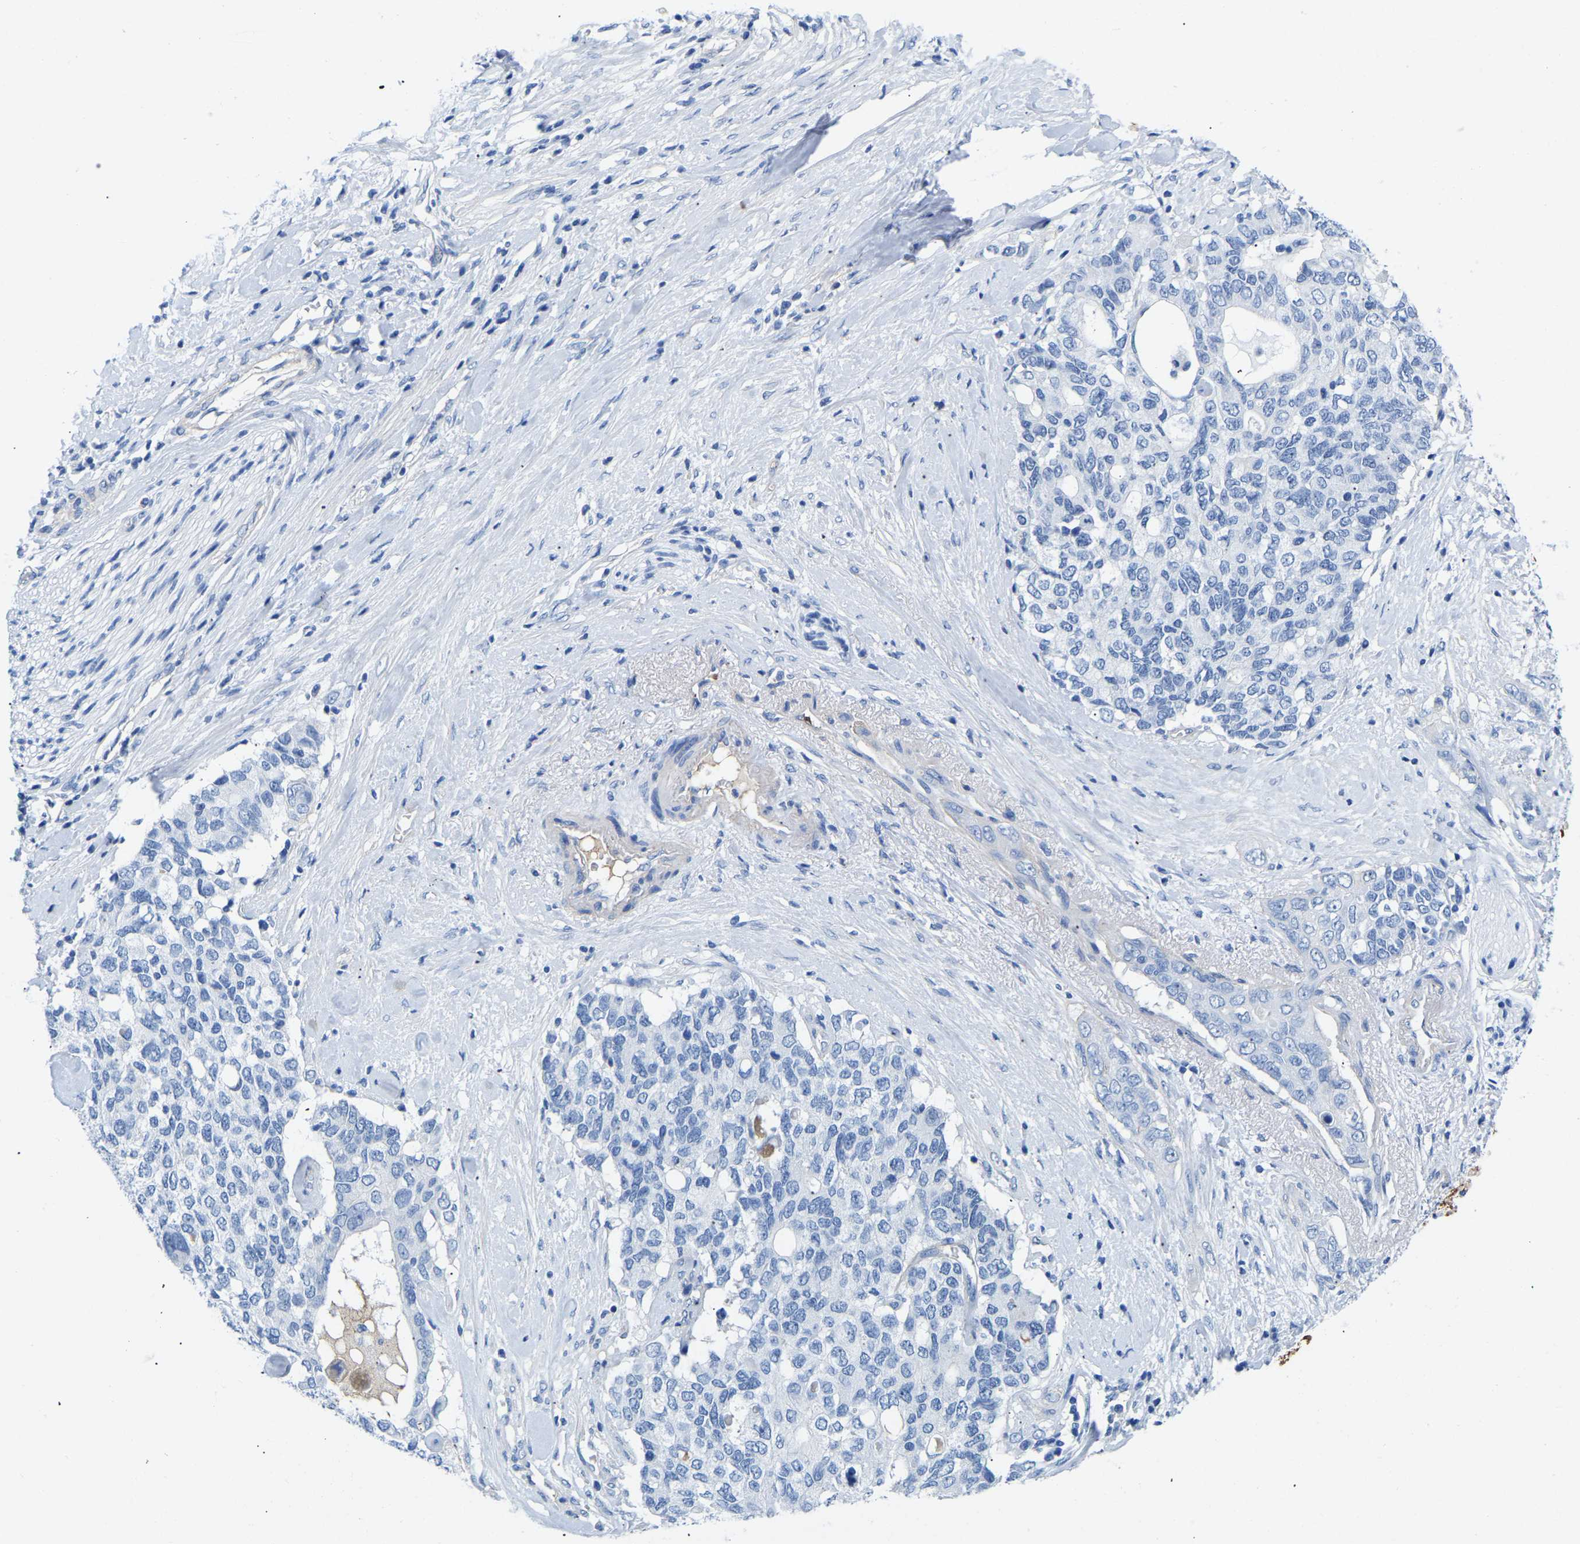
{"staining": {"intensity": "negative", "quantity": "none", "location": "none"}, "tissue": "pancreatic cancer", "cell_type": "Tumor cells", "image_type": "cancer", "snomed": [{"axis": "morphology", "description": "Adenocarcinoma, NOS"}, {"axis": "topography", "description": "Pancreas"}], "caption": "Adenocarcinoma (pancreatic) stained for a protein using immunohistochemistry (IHC) shows no expression tumor cells.", "gene": "UPK3A", "patient": {"sex": "female", "age": 56}}